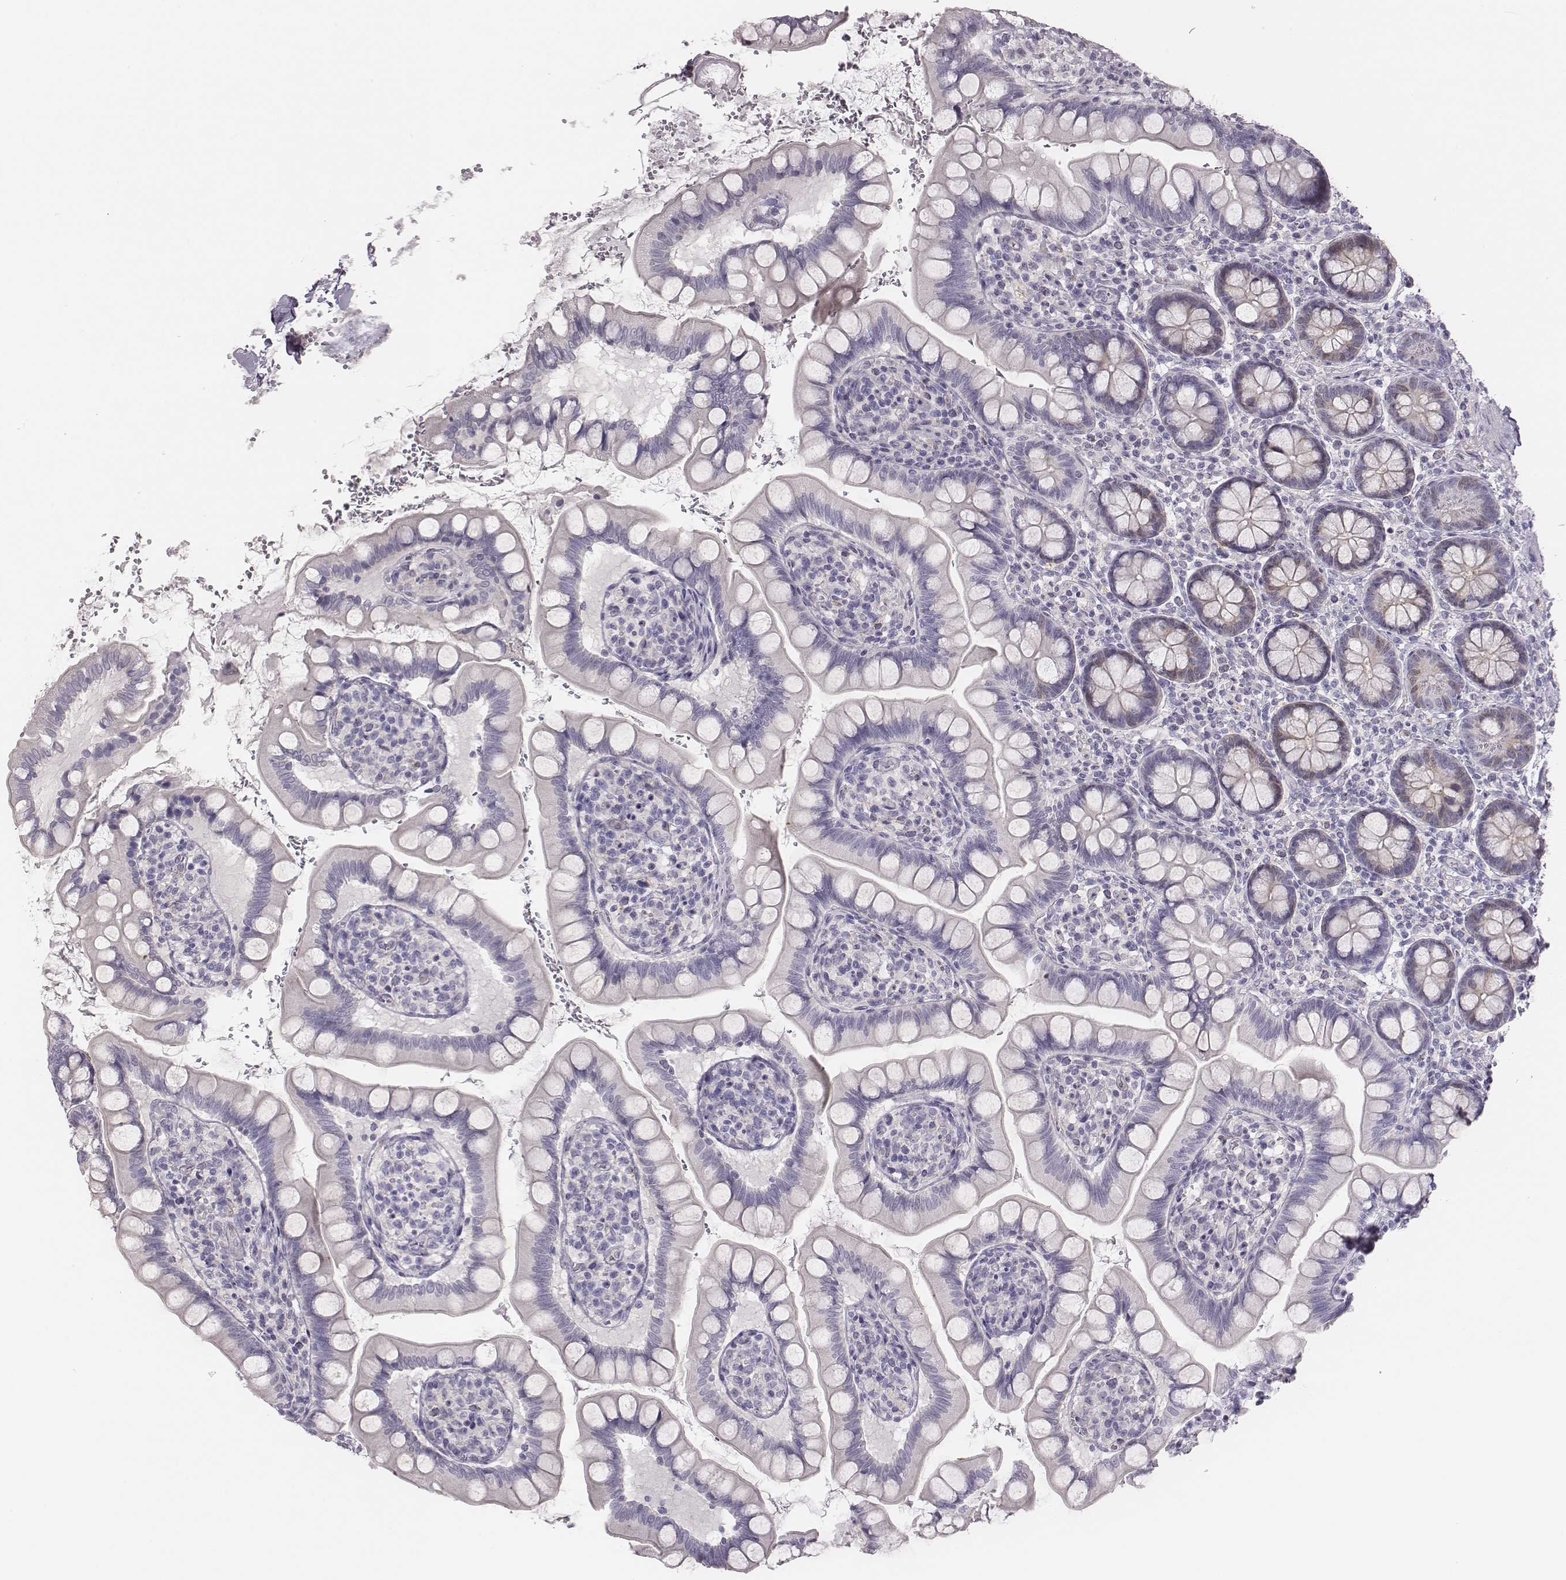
{"staining": {"intensity": "negative", "quantity": "none", "location": "none"}, "tissue": "small intestine", "cell_type": "Glandular cells", "image_type": "normal", "snomed": [{"axis": "morphology", "description": "Normal tissue, NOS"}, {"axis": "topography", "description": "Small intestine"}], "caption": "This is a image of immunohistochemistry staining of unremarkable small intestine, which shows no expression in glandular cells. (DAB (3,3'-diaminobenzidine) IHC, high magnification).", "gene": "PBK", "patient": {"sex": "female", "age": 56}}